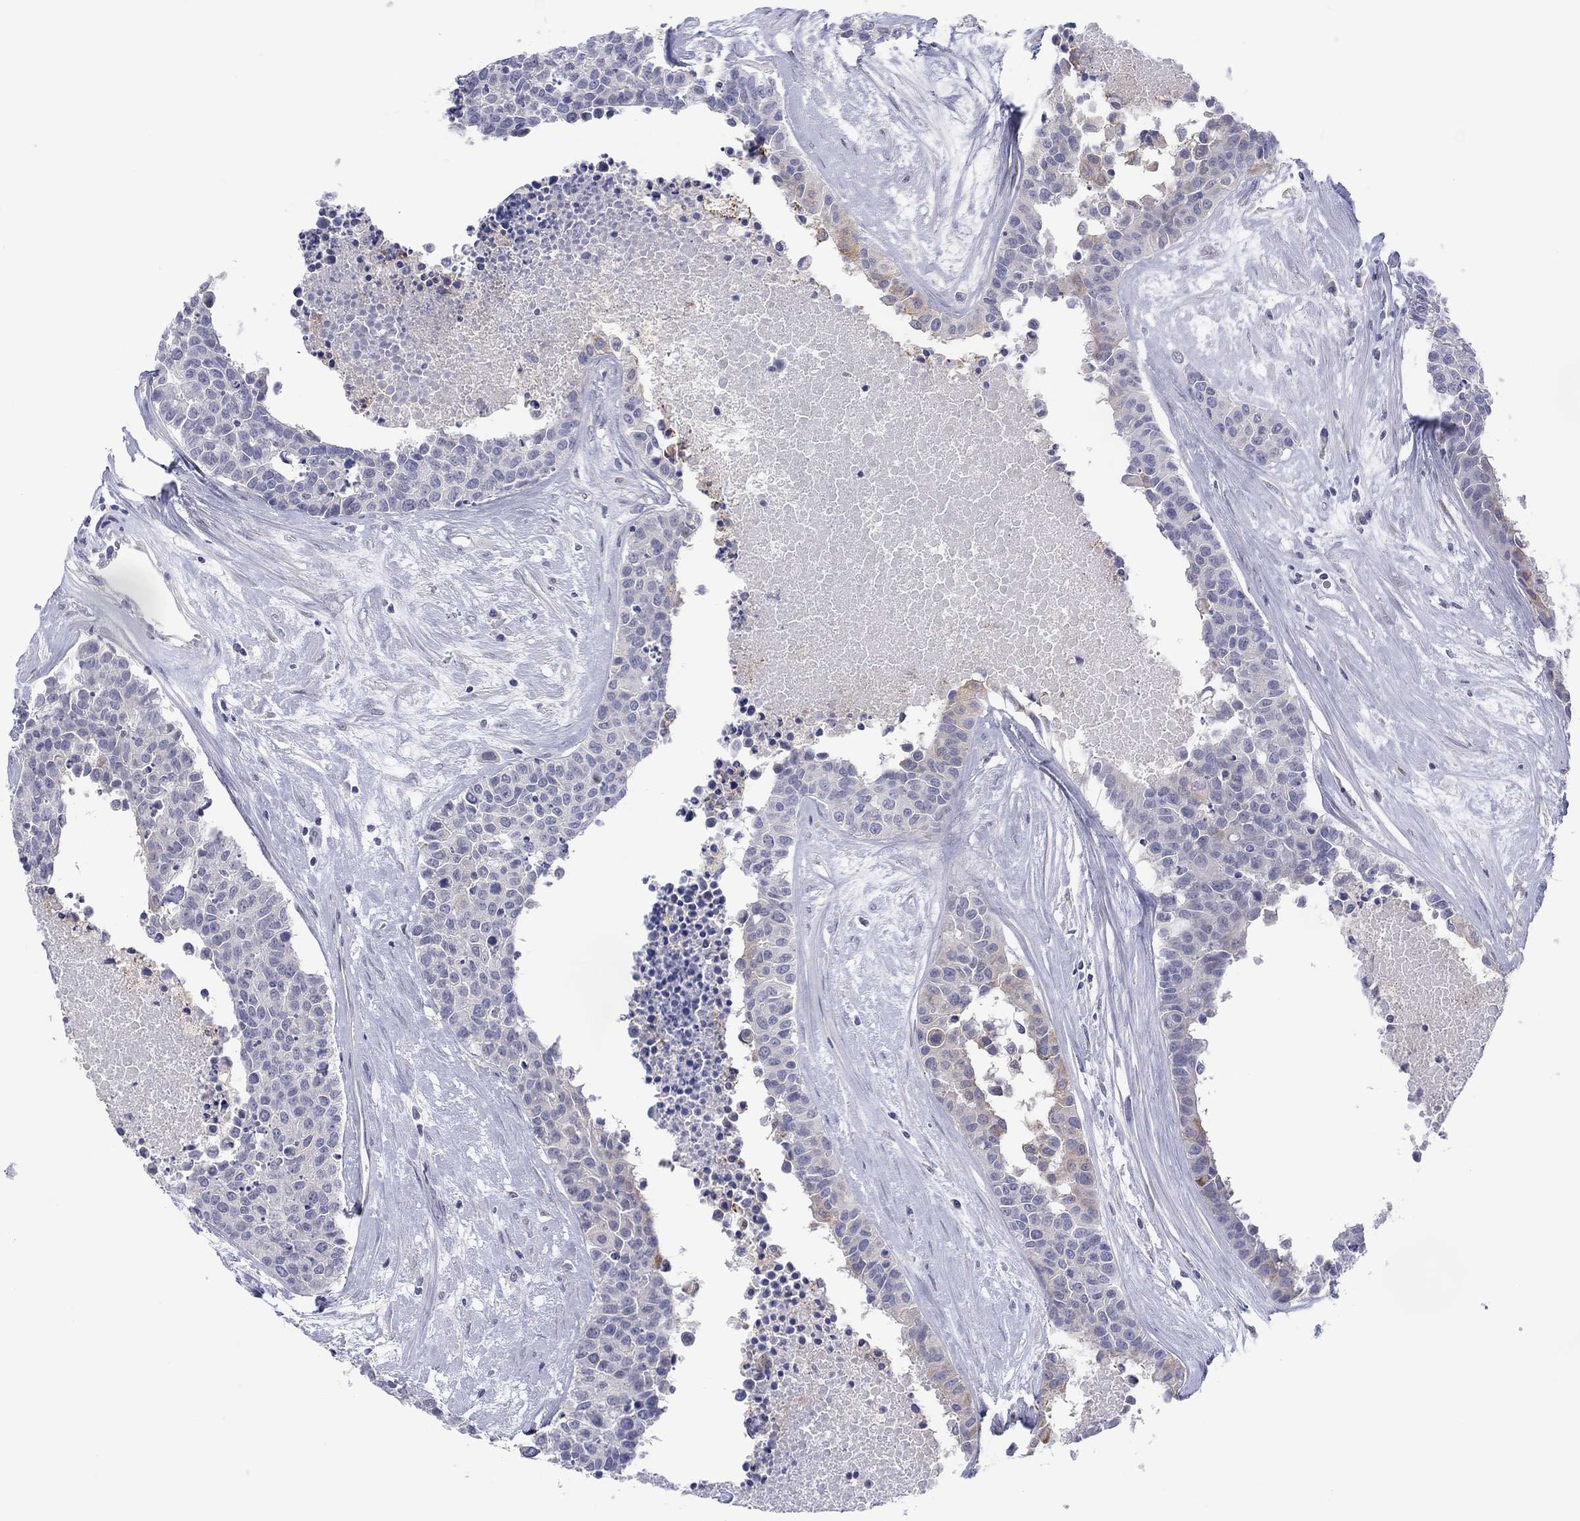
{"staining": {"intensity": "weak", "quantity": "<25%", "location": "cytoplasmic/membranous"}, "tissue": "carcinoid", "cell_type": "Tumor cells", "image_type": "cancer", "snomed": [{"axis": "morphology", "description": "Carcinoid, malignant, NOS"}, {"axis": "topography", "description": "Colon"}], "caption": "Immunohistochemical staining of human carcinoid demonstrates no significant staining in tumor cells.", "gene": "CYP2B6", "patient": {"sex": "male", "age": 81}}